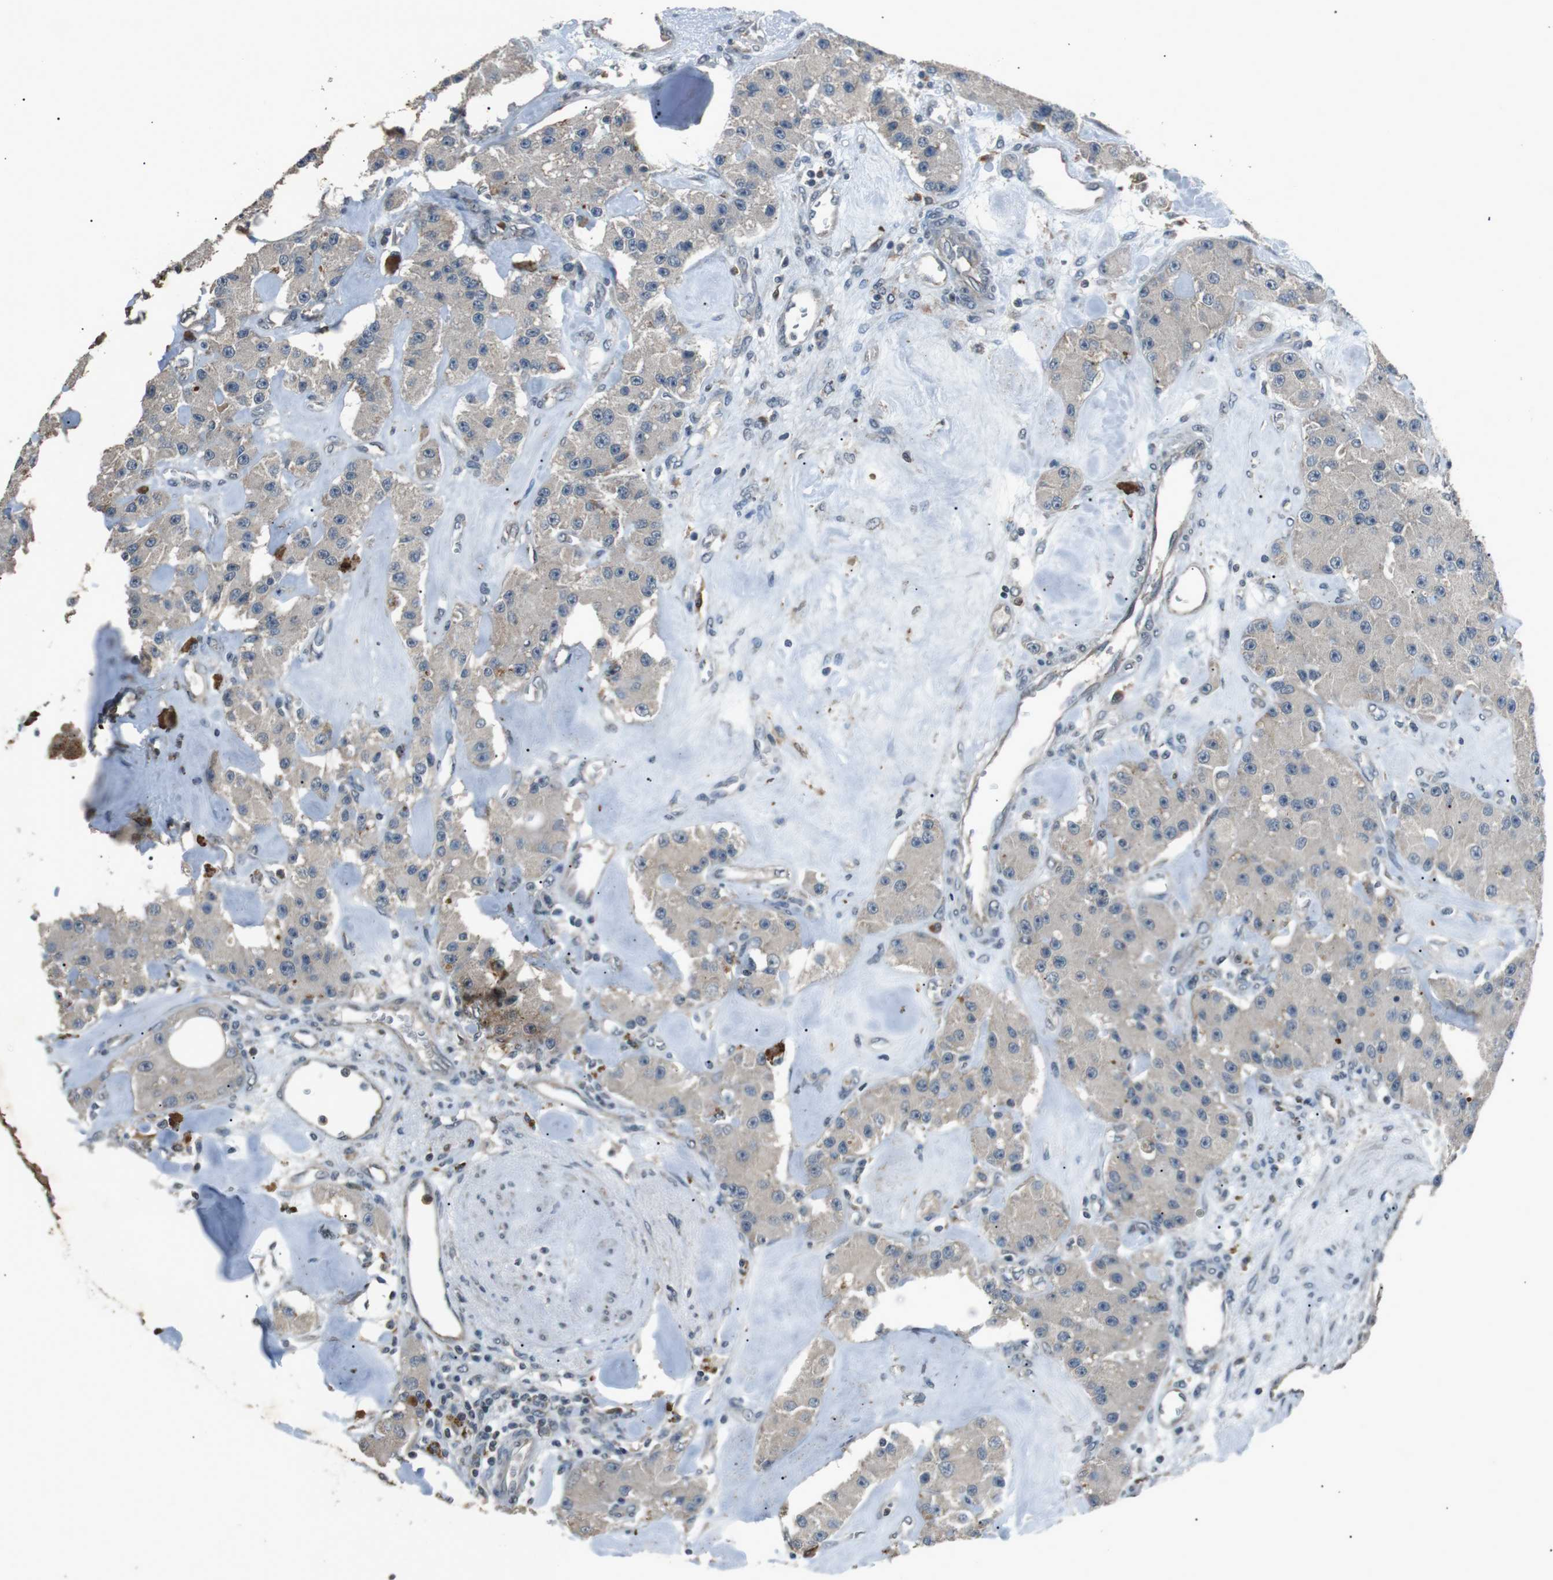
{"staining": {"intensity": "weak", "quantity": "25%-75%", "location": "cytoplasmic/membranous"}, "tissue": "carcinoid", "cell_type": "Tumor cells", "image_type": "cancer", "snomed": [{"axis": "morphology", "description": "Carcinoid, malignant, NOS"}, {"axis": "topography", "description": "Pancreas"}], "caption": "Protein analysis of carcinoid tissue demonstrates weak cytoplasmic/membranous positivity in about 25%-75% of tumor cells.", "gene": "NEK7", "patient": {"sex": "male", "age": 41}}